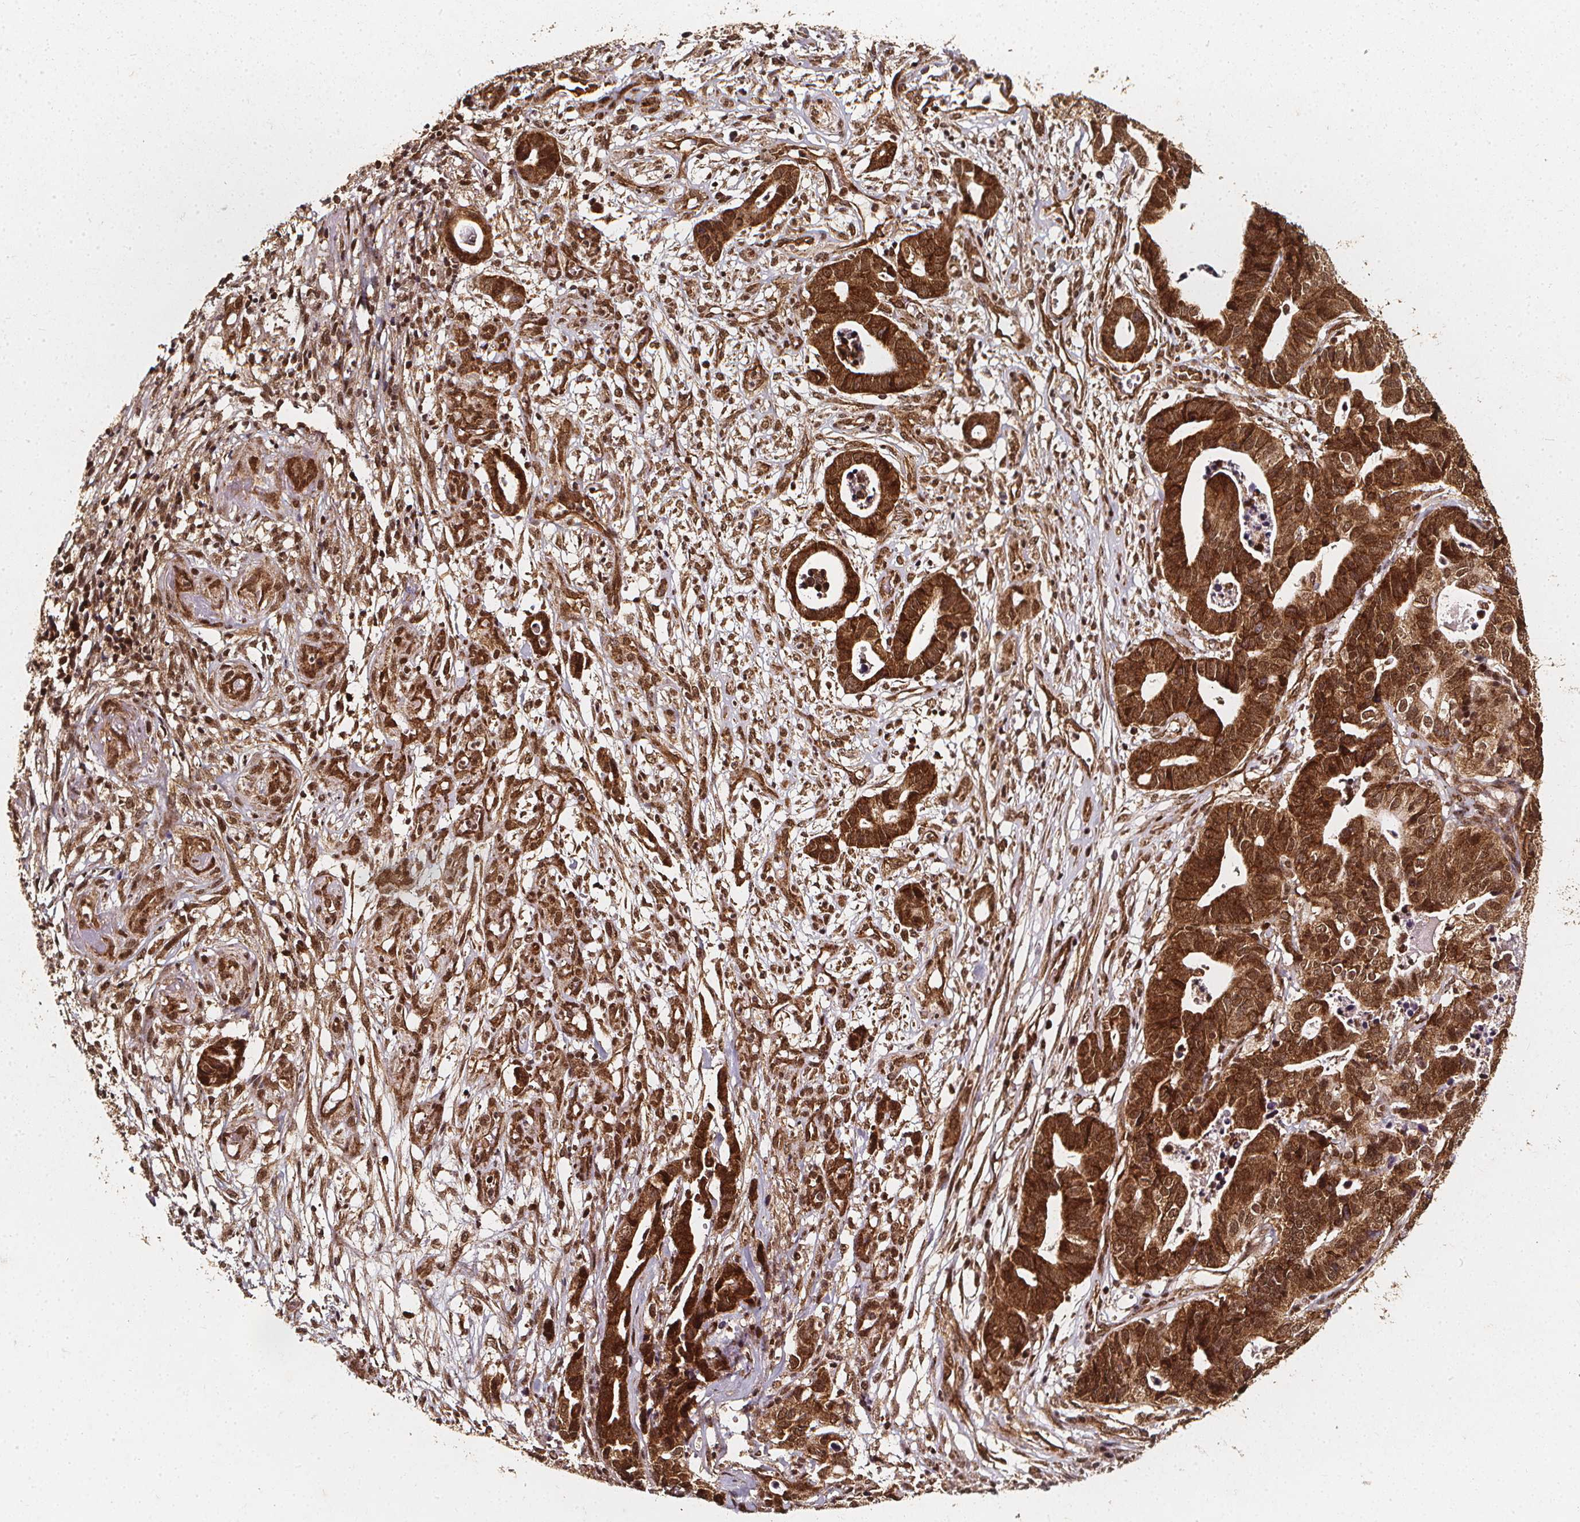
{"staining": {"intensity": "moderate", "quantity": ">75%", "location": "cytoplasmic/membranous,nuclear"}, "tissue": "stomach cancer", "cell_type": "Tumor cells", "image_type": "cancer", "snomed": [{"axis": "morphology", "description": "Adenocarcinoma, NOS"}, {"axis": "topography", "description": "Stomach, upper"}], "caption": "Protein positivity by immunohistochemistry (IHC) reveals moderate cytoplasmic/membranous and nuclear staining in about >75% of tumor cells in adenocarcinoma (stomach). (DAB (3,3'-diaminobenzidine) IHC, brown staining for protein, blue staining for nuclei).", "gene": "SMN1", "patient": {"sex": "female", "age": 67}}